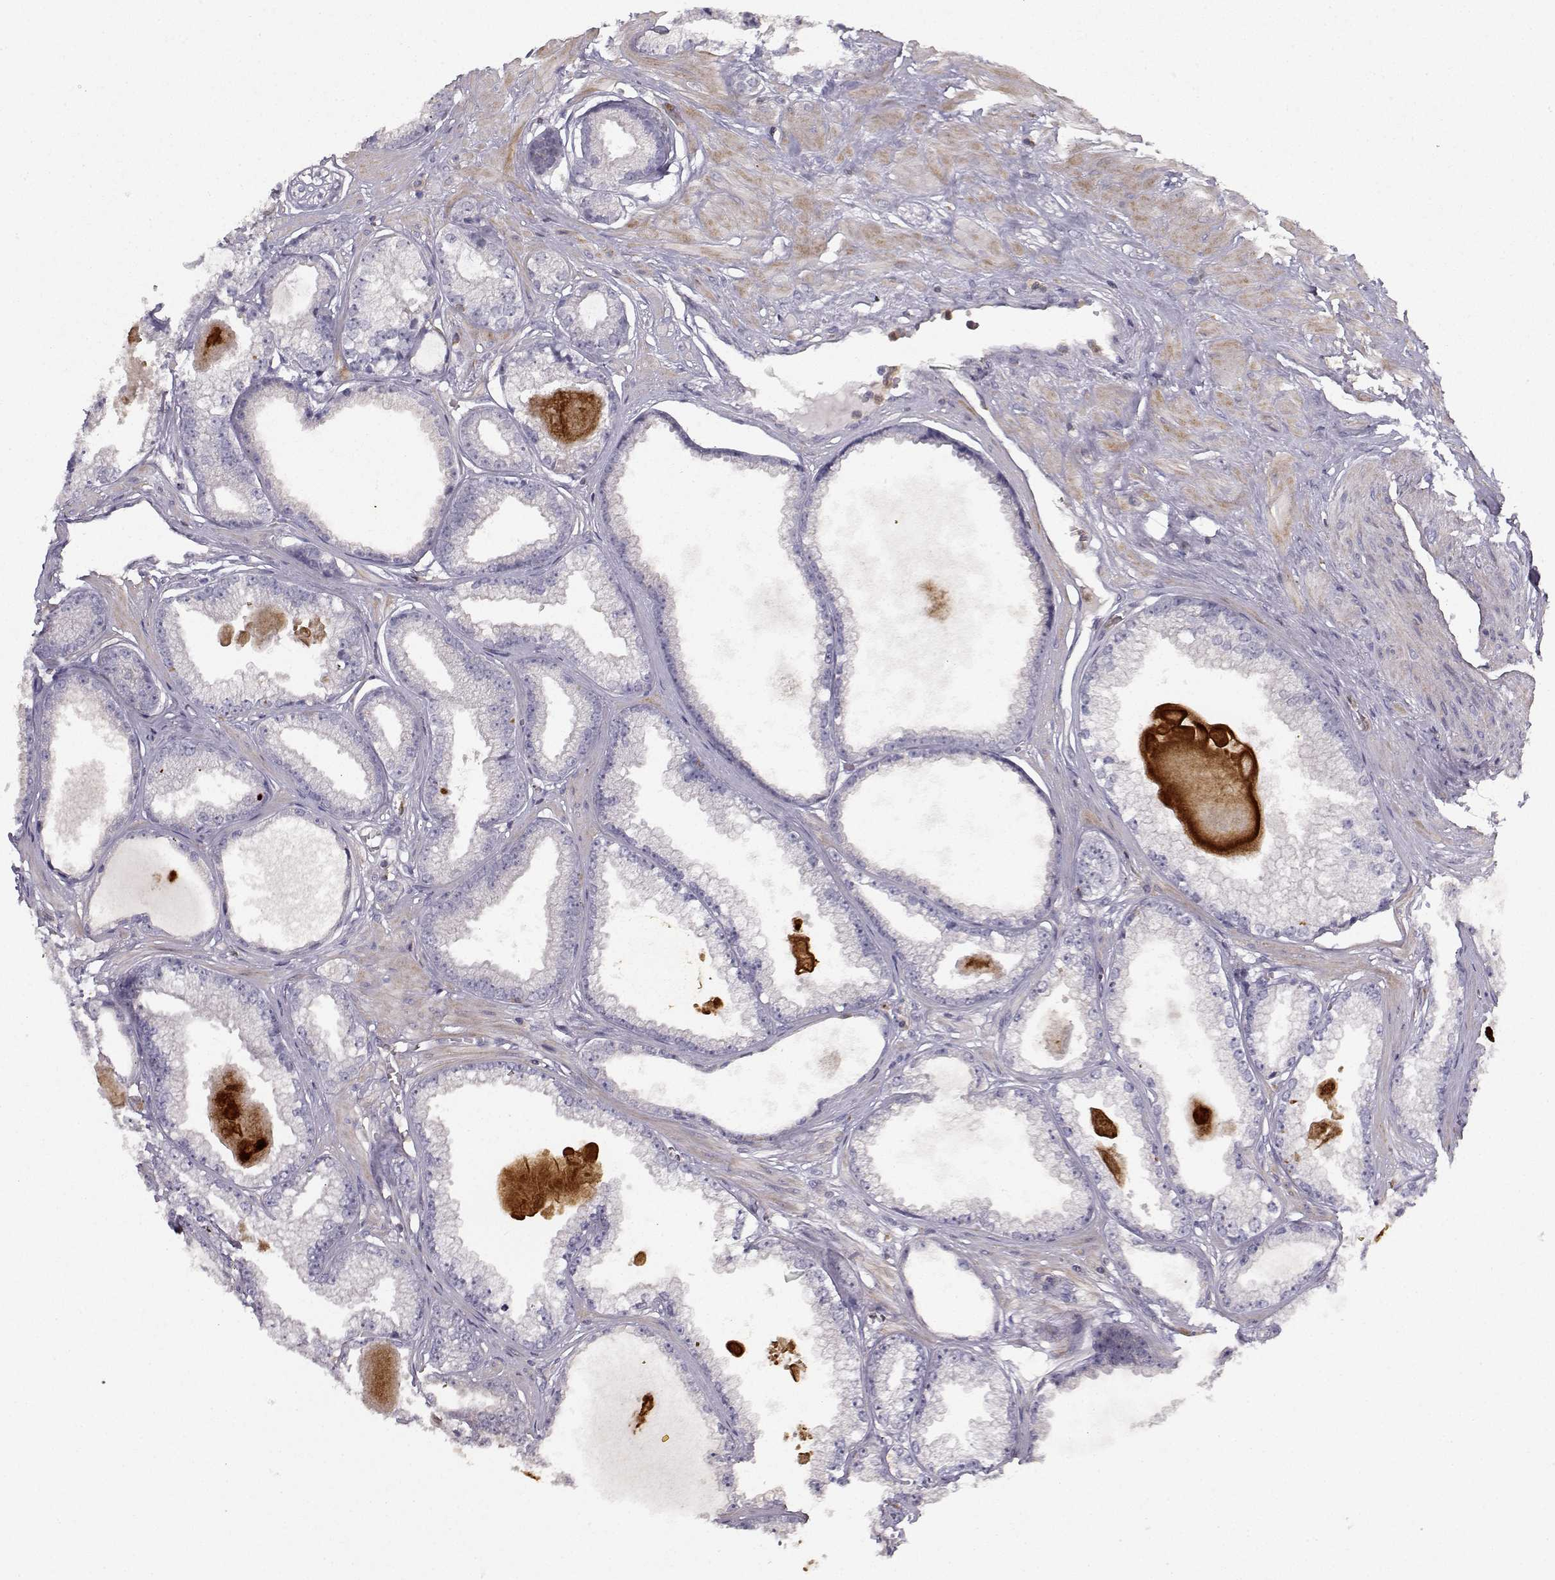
{"staining": {"intensity": "negative", "quantity": "none", "location": "none"}, "tissue": "prostate cancer", "cell_type": "Tumor cells", "image_type": "cancer", "snomed": [{"axis": "morphology", "description": "Adenocarcinoma, Low grade"}, {"axis": "topography", "description": "Prostate"}], "caption": "This is an immunohistochemistry micrograph of prostate cancer (adenocarcinoma (low-grade)). There is no positivity in tumor cells.", "gene": "VAV1", "patient": {"sex": "male", "age": 64}}